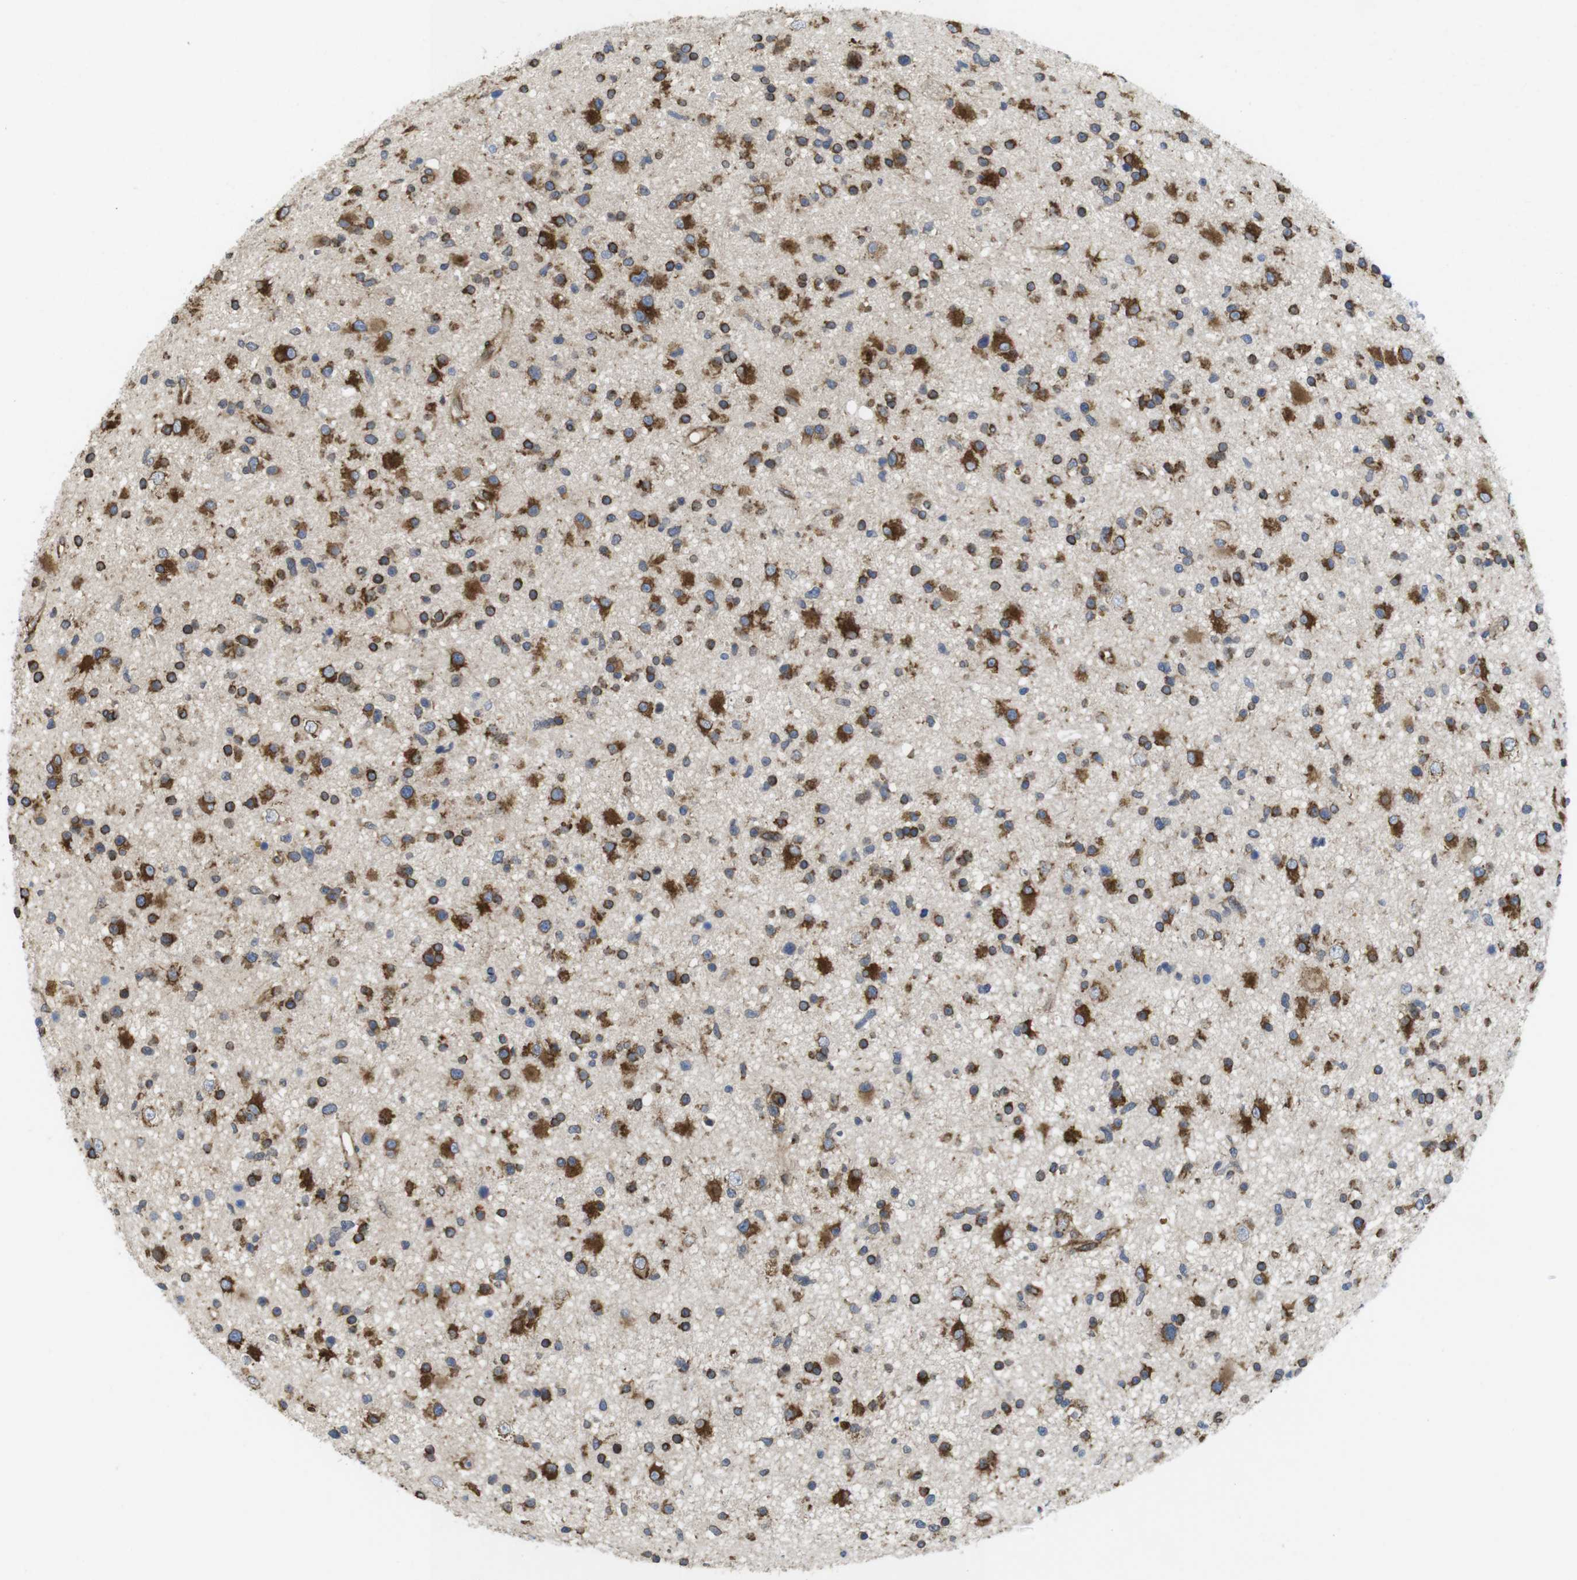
{"staining": {"intensity": "strong", "quantity": ">75%", "location": "cytoplasmic/membranous"}, "tissue": "glioma", "cell_type": "Tumor cells", "image_type": "cancer", "snomed": [{"axis": "morphology", "description": "Glioma, malignant, High grade"}, {"axis": "topography", "description": "Brain"}], "caption": "About >75% of tumor cells in glioma exhibit strong cytoplasmic/membranous protein positivity as visualized by brown immunohistochemical staining.", "gene": "PCNX2", "patient": {"sex": "male", "age": 33}}